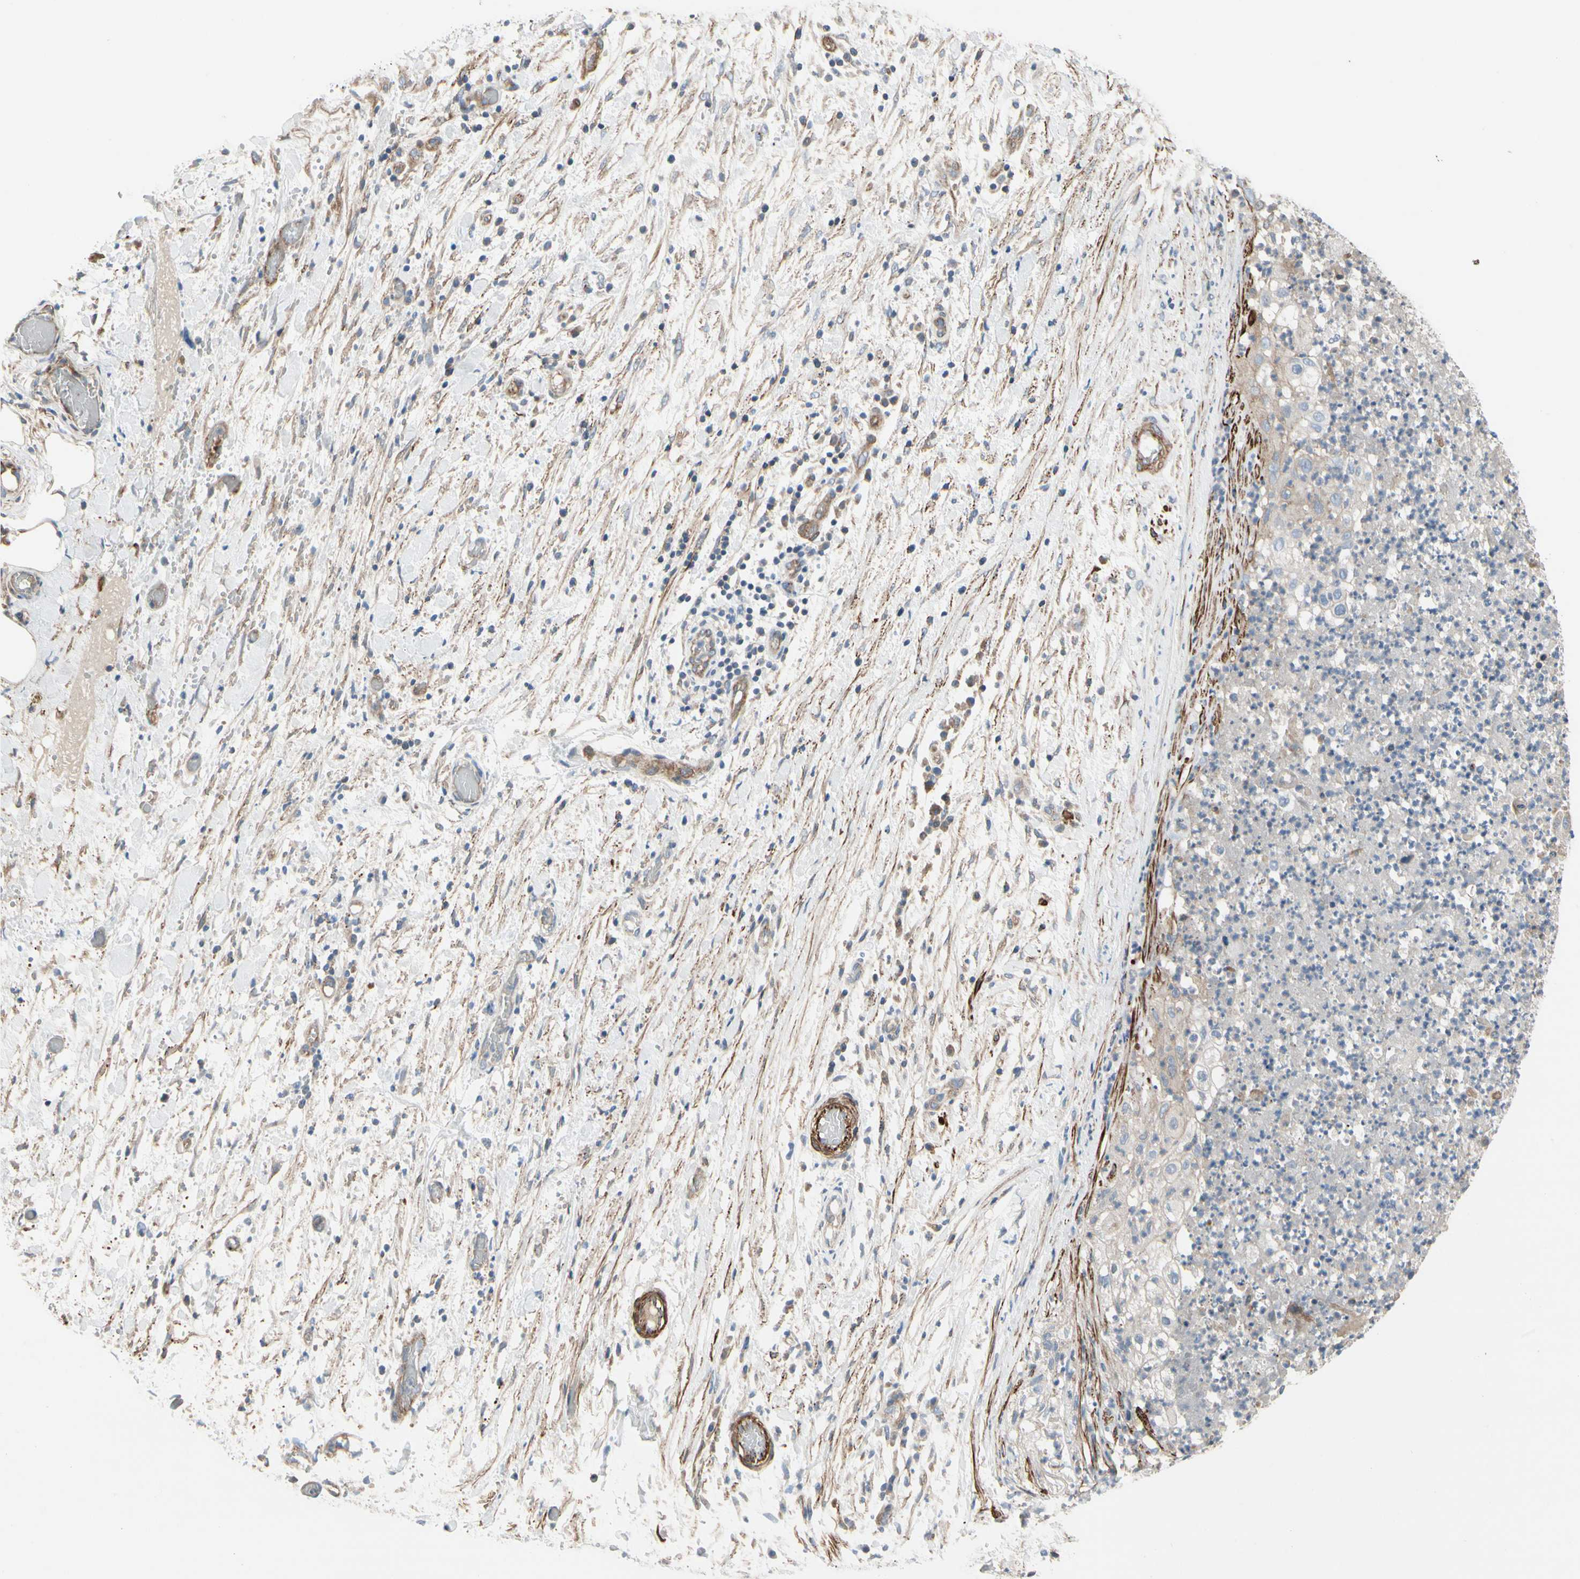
{"staining": {"intensity": "weak", "quantity": "25%-75%", "location": "cytoplasmic/membranous"}, "tissue": "lung cancer", "cell_type": "Tumor cells", "image_type": "cancer", "snomed": [{"axis": "morphology", "description": "Inflammation, NOS"}, {"axis": "morphology", "description": "Squamous cell carcinoma, NOS"}, {"axis": "topography", "description": "Lymph node"}, {"axis": "topography", "description": "Soft tissue"}, {"axis": "topography", "description": "Lung"}], "caption": "Squamous cell carcinoma (lung) tissue displays weak cytoplasmic/membranous positivity in about 25%-75% of tumor cells", "gene": "TPM1", "patient": {"sex": "male", "age": 66}}